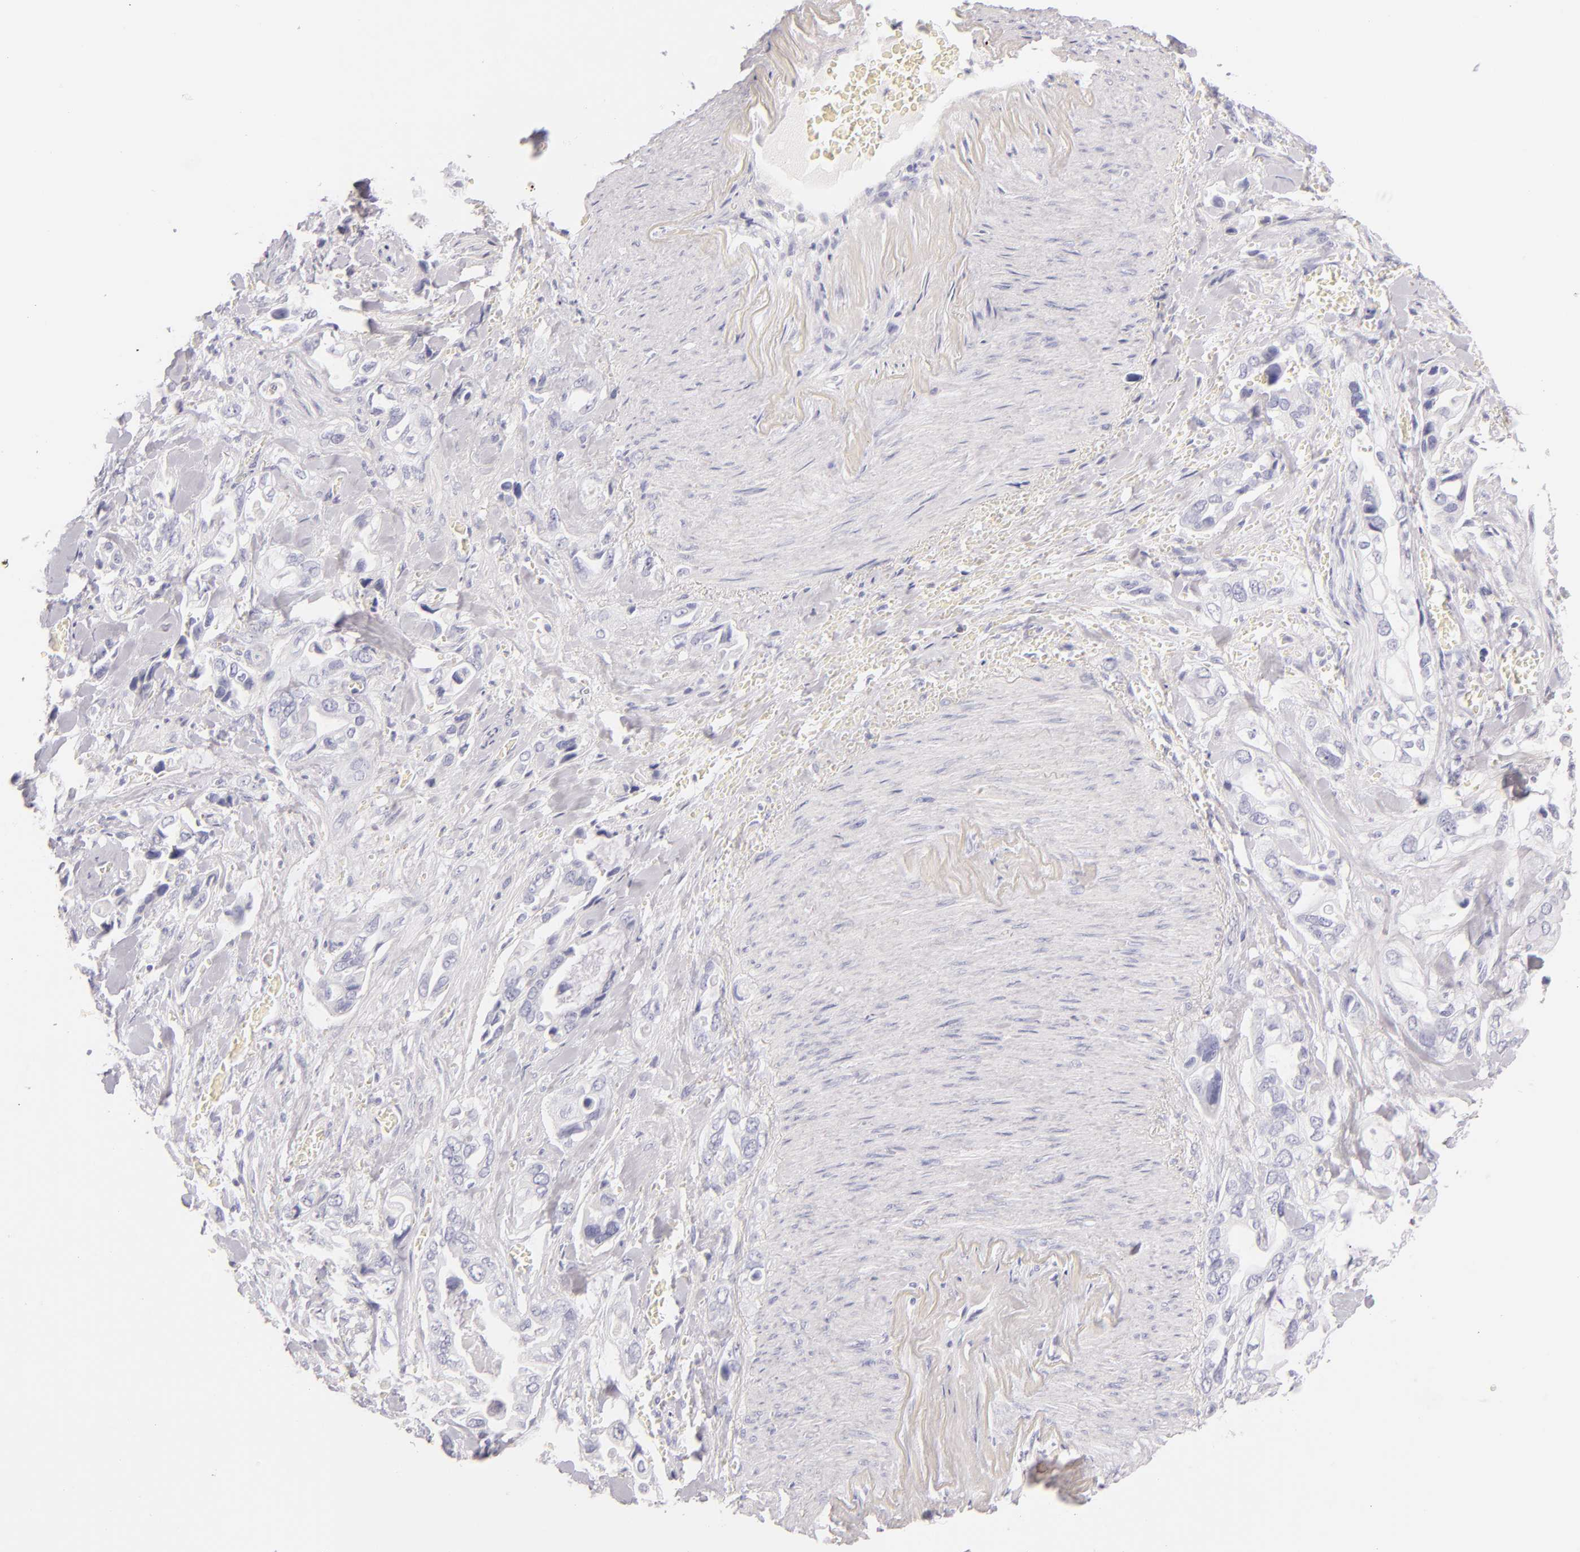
{"staining": {"intensity": "negative", "quantity": "none", "location": "none"}, "tissue": "pancreatic cancer", "cell_type": "Tumor cells", "image_type": "cancer", "snomed": [{"axis": "morphology", "description": "Adenocarcinoma, NOS"}, {"axis": "topography", "description": "Pancreas"}], "caption": "Tumor cells are negative for protein expression in human pancreatic cancer (adenocarcinoma).", "gene": "FABP1", "patient": {"sex": "male", "age": 69}}